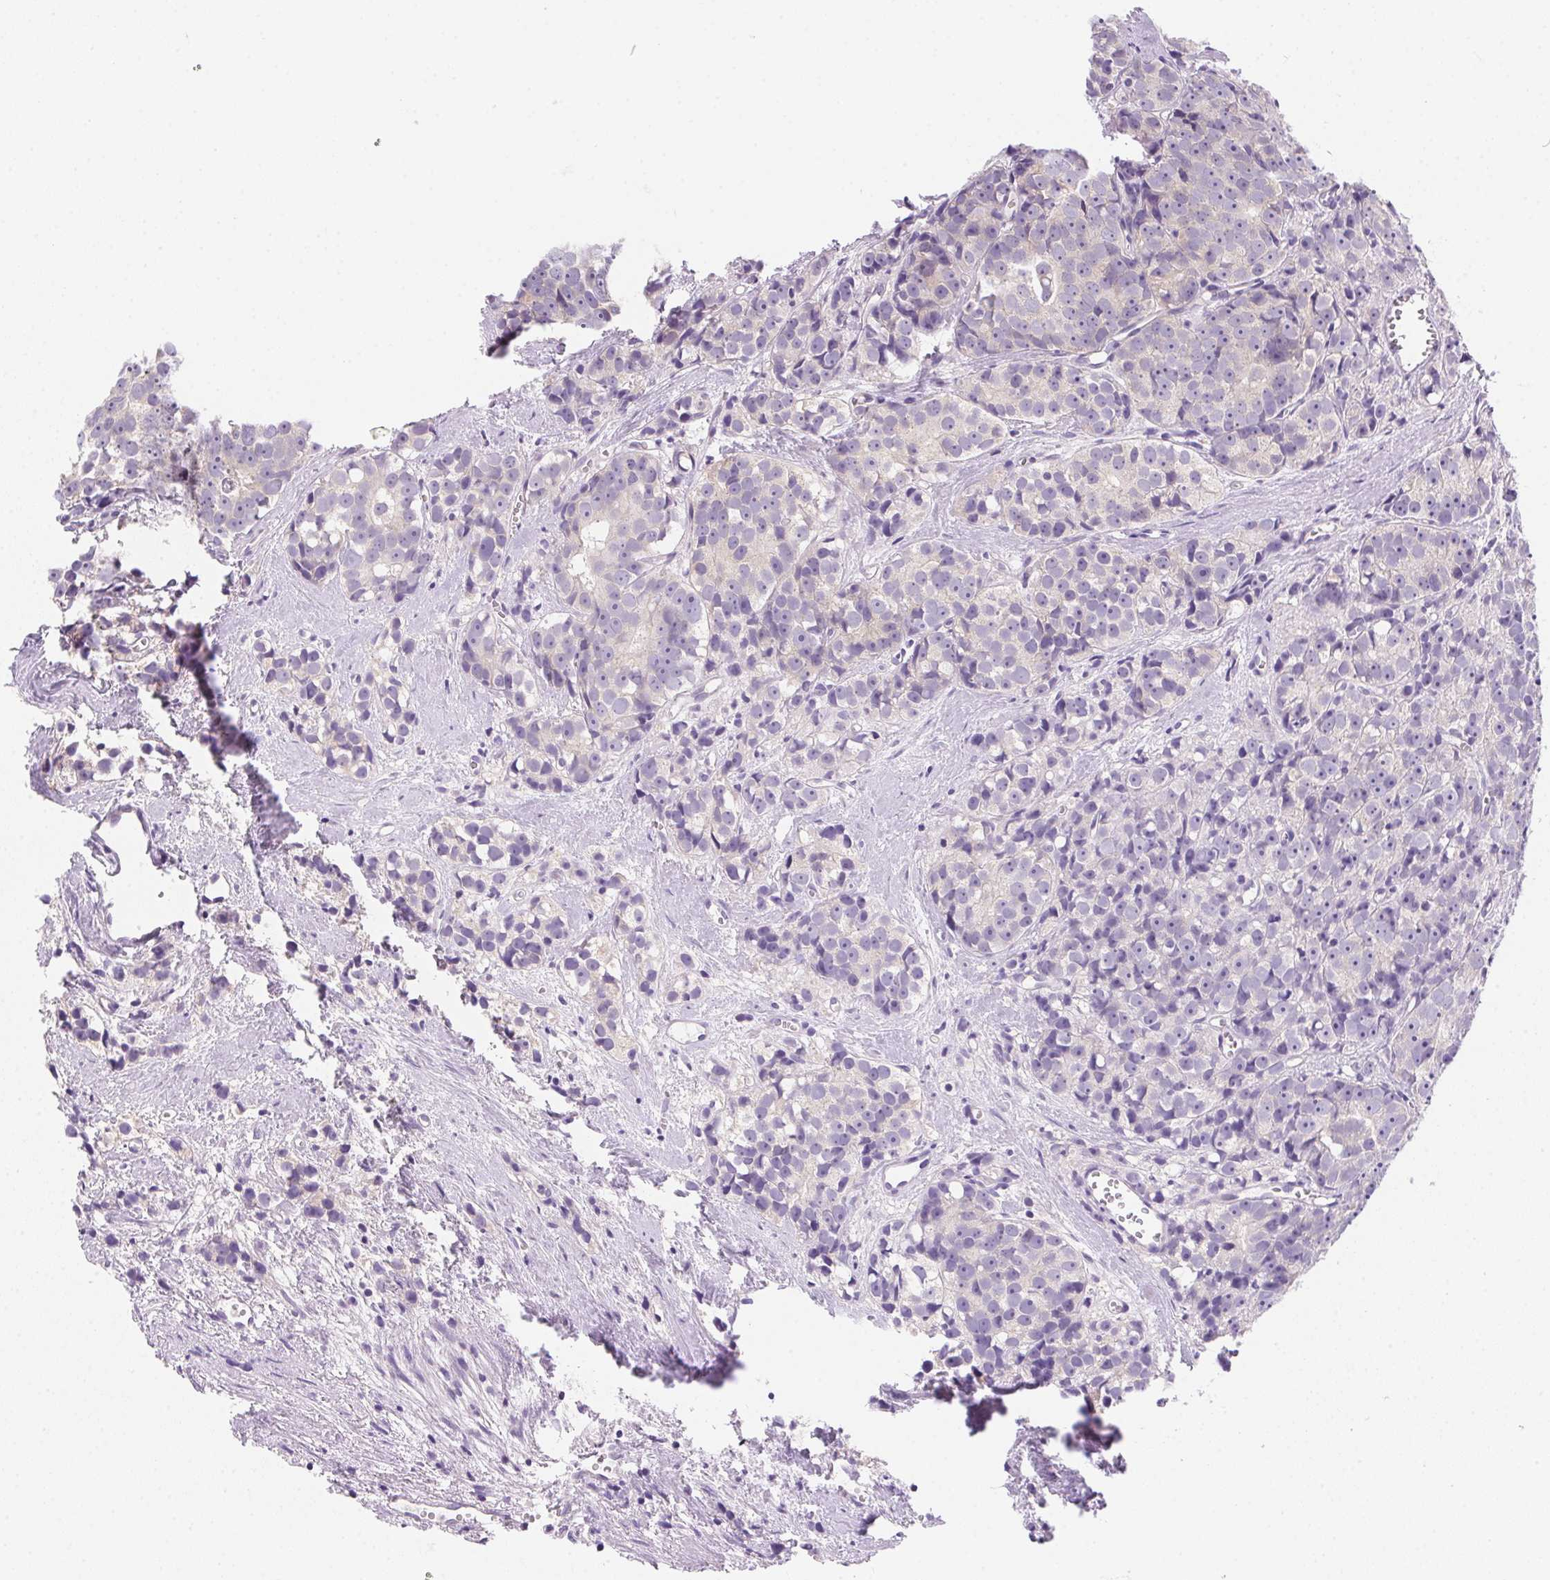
{"staining": {"intensity": "negative", "quantity": "none", "location": "none"}, "tissue": "prostate cancer", "cell_type": "Tumor cells", "image_type": "cancer", "snomed": [{"axis": "morphology", "description": "Adenocarcinoma, High grade"}, {"axis": "topography", "description": "Prostate"}], "caption": "DAB immunohistochemical staining of prostate cancer (adenocarcinoma (high-grade)) reveals no significant positivity in tumor cells.", "gene": "PRKAA1", "patient": {"sex": "male", "age": 77}}